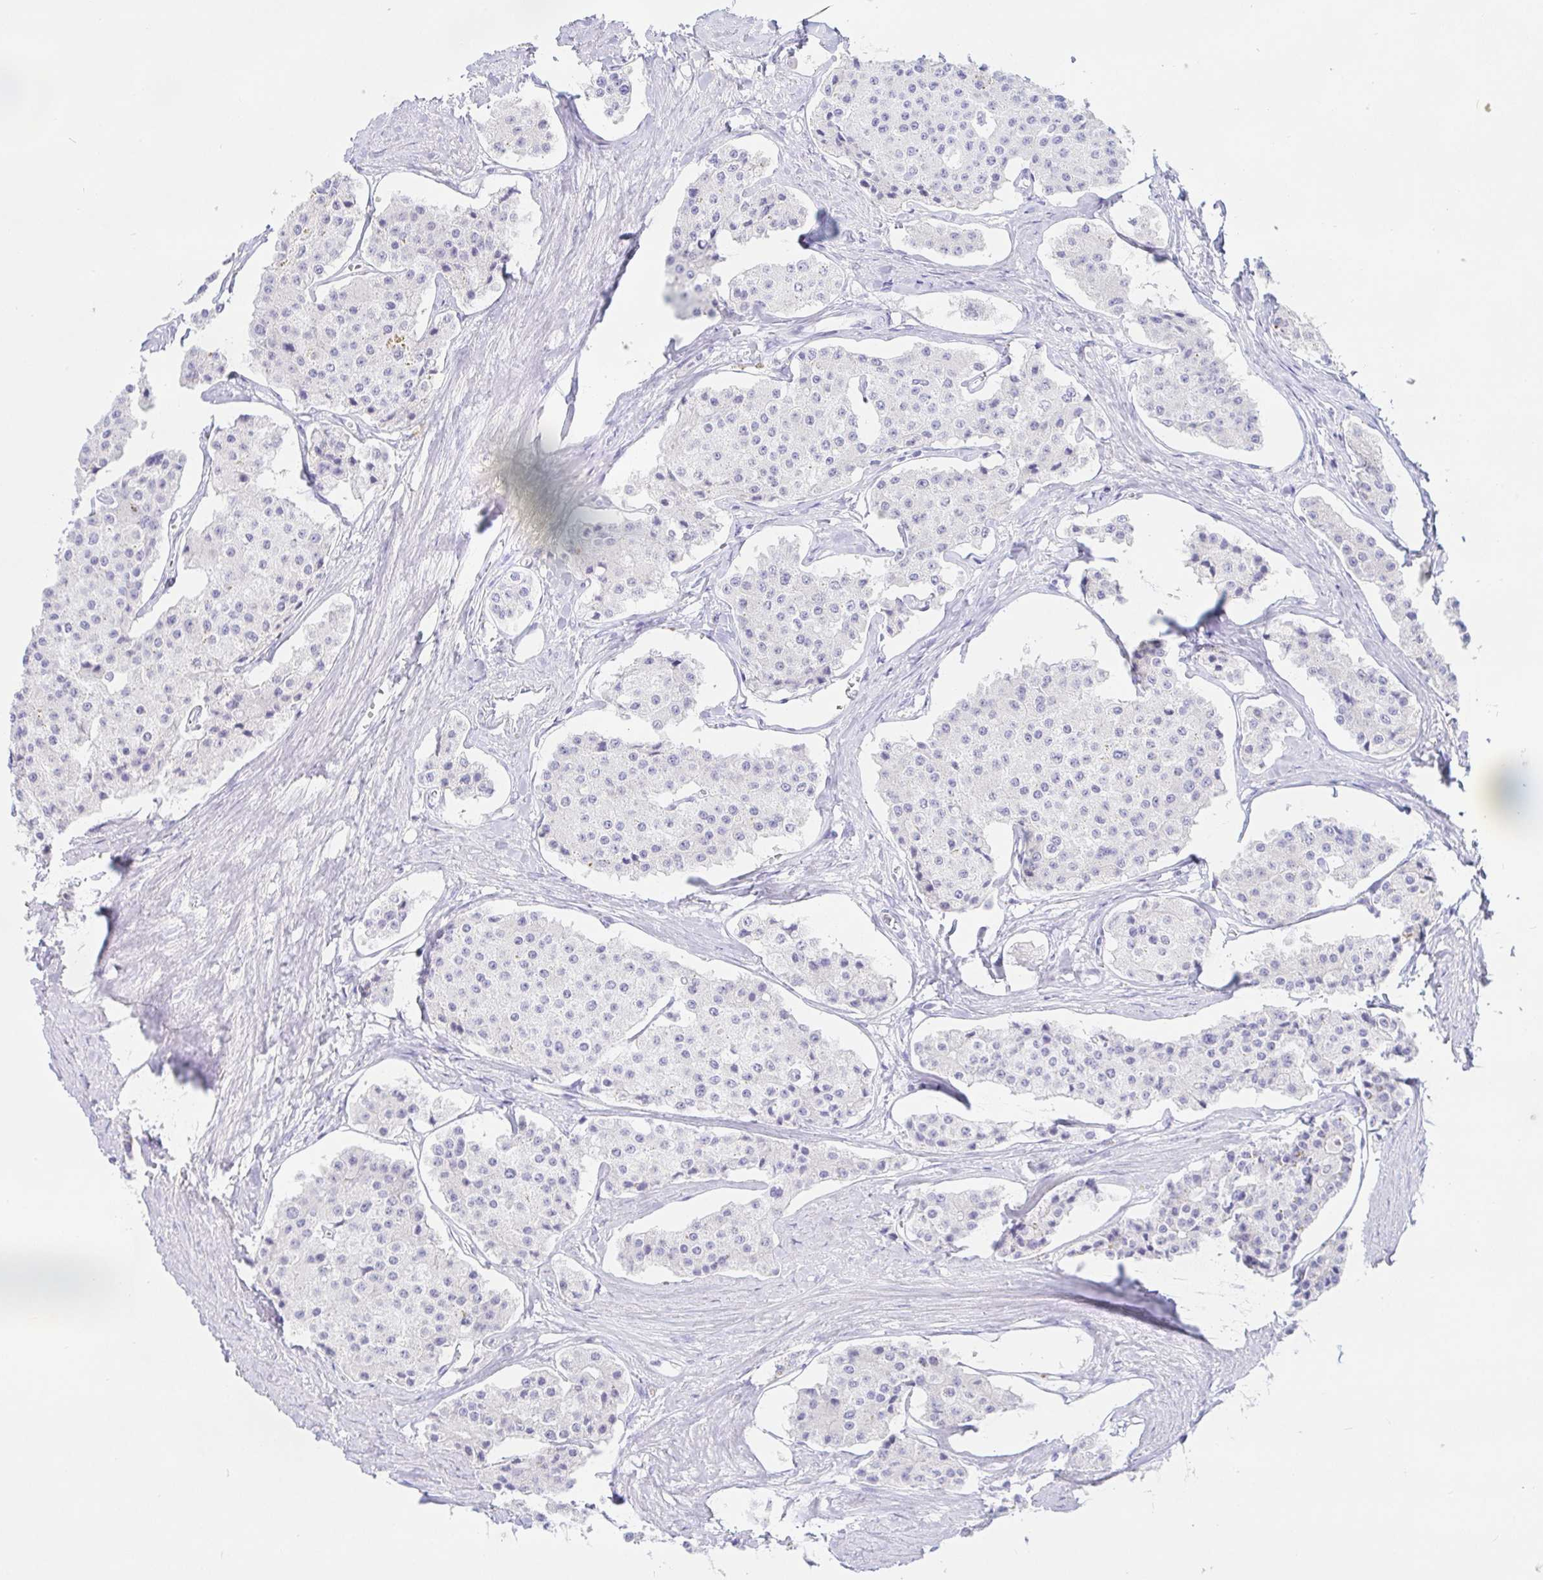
{"staining": {"intensity": "negative", "quantity": "none", "location": "none"}, "tissue": "carcinoid", "cell_type": "Tumor cells", "image_type": "cancer", "snomed": [{"axis": "morphology", "description": "Carcinoid, malignant, NOS"}, {"axis": "topography", "description": "Small intestine"}], "caption": "Carcinoid (malignant) was stained to show a protein in brown. There is no significant positivity in tumor cells.", "gene": "PAX8", "patient": {"sex": "female", "age": 65}}